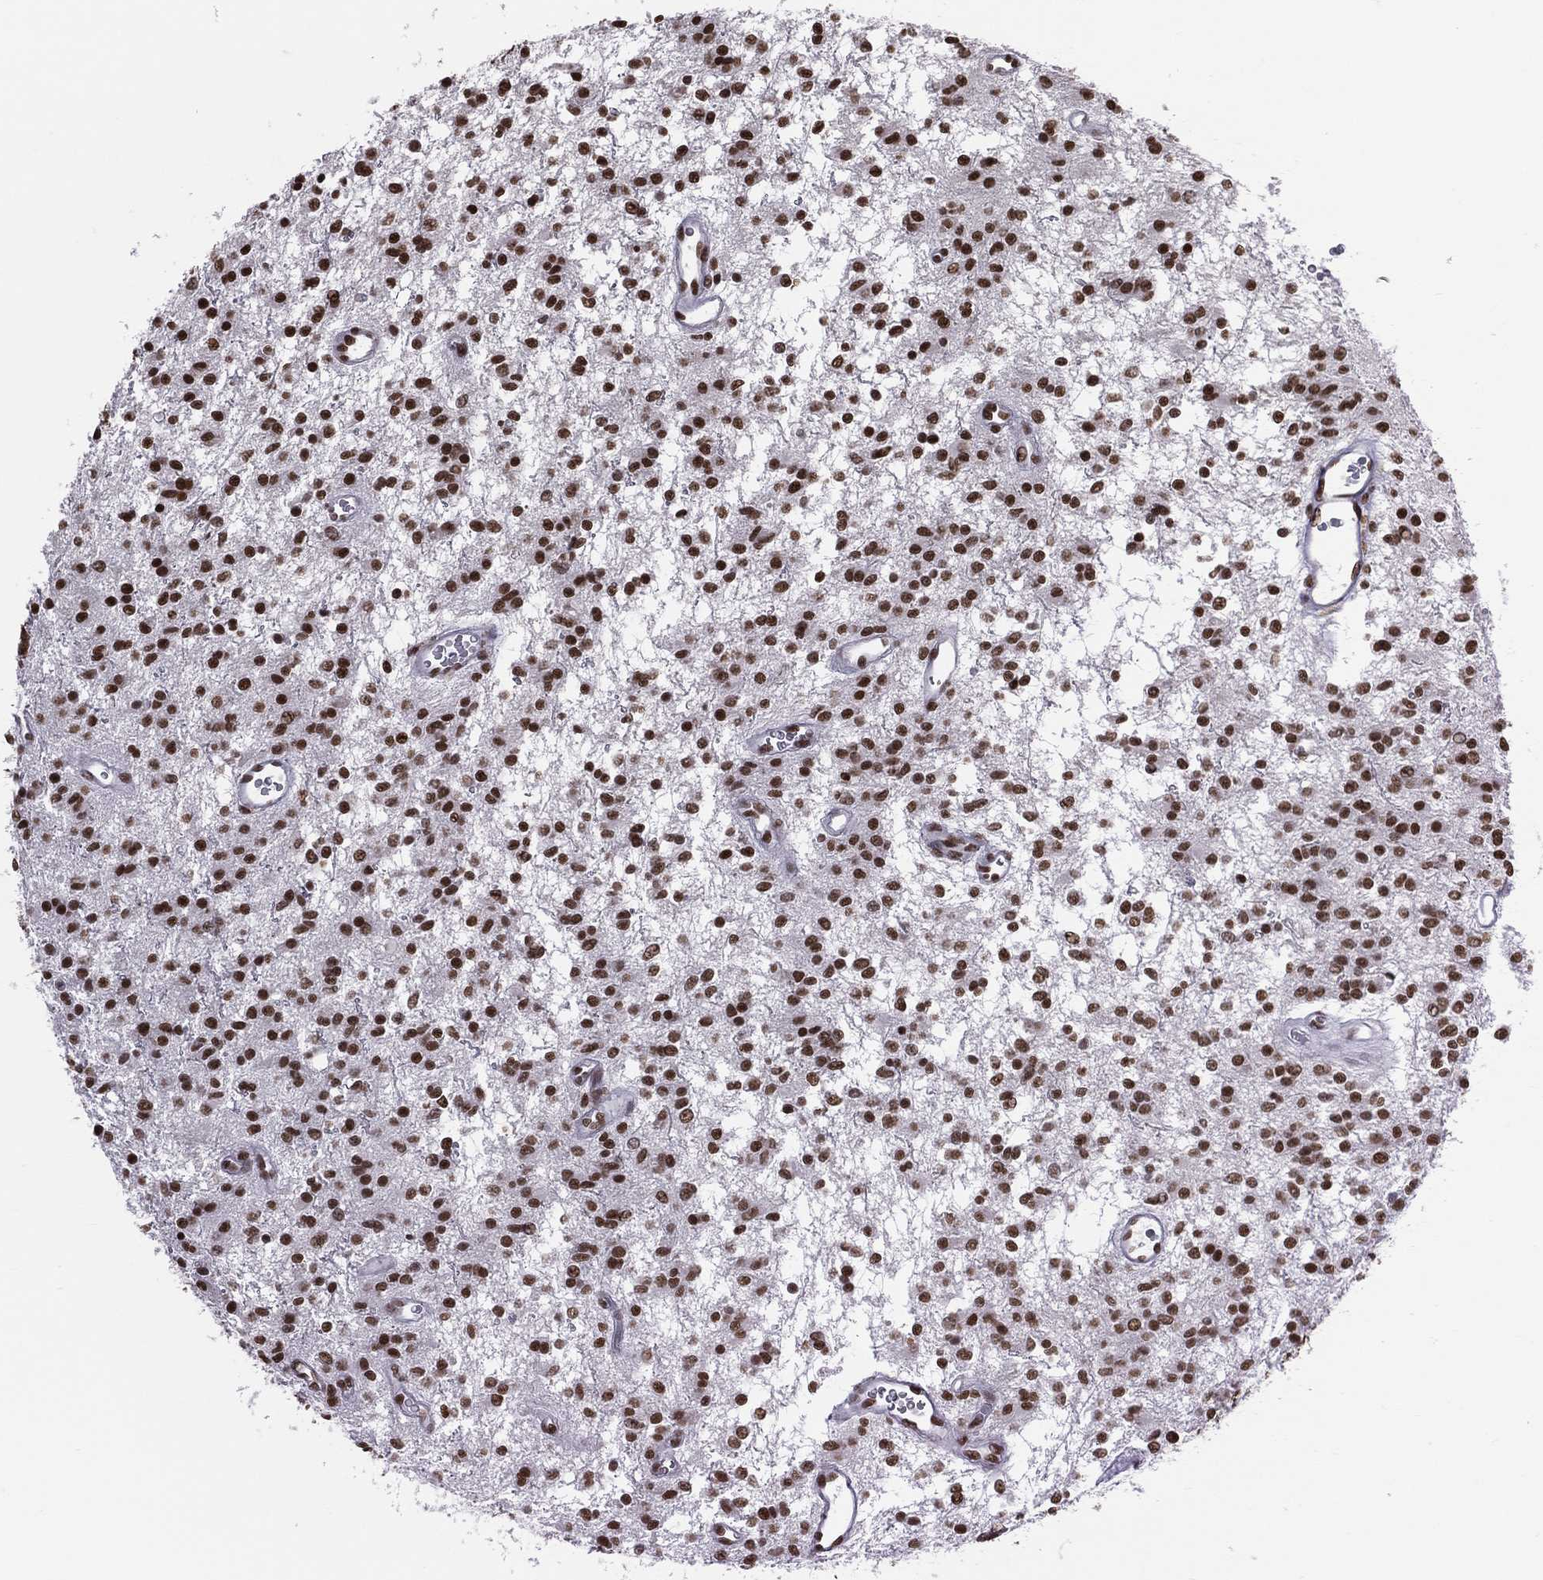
{"staining": {"intensity": "strong", "quantity": ">75%", "location": "nuclear"}, "tissue": "glioma", "cell_type": "Tumor cells", "image_type": "cancer", "snomed": [{"axis": "morphology", "description": "Glioma, malignant, Low grade"}, {"axis": "topography", "description": "Brain"}], "caption": "This is an image of immunohistochemistry staining of glioma, which shows strong staining in the nuclear of tumor cells.", "gene": "ZNF7", "patient": {"sex": "female", "age": 45}}